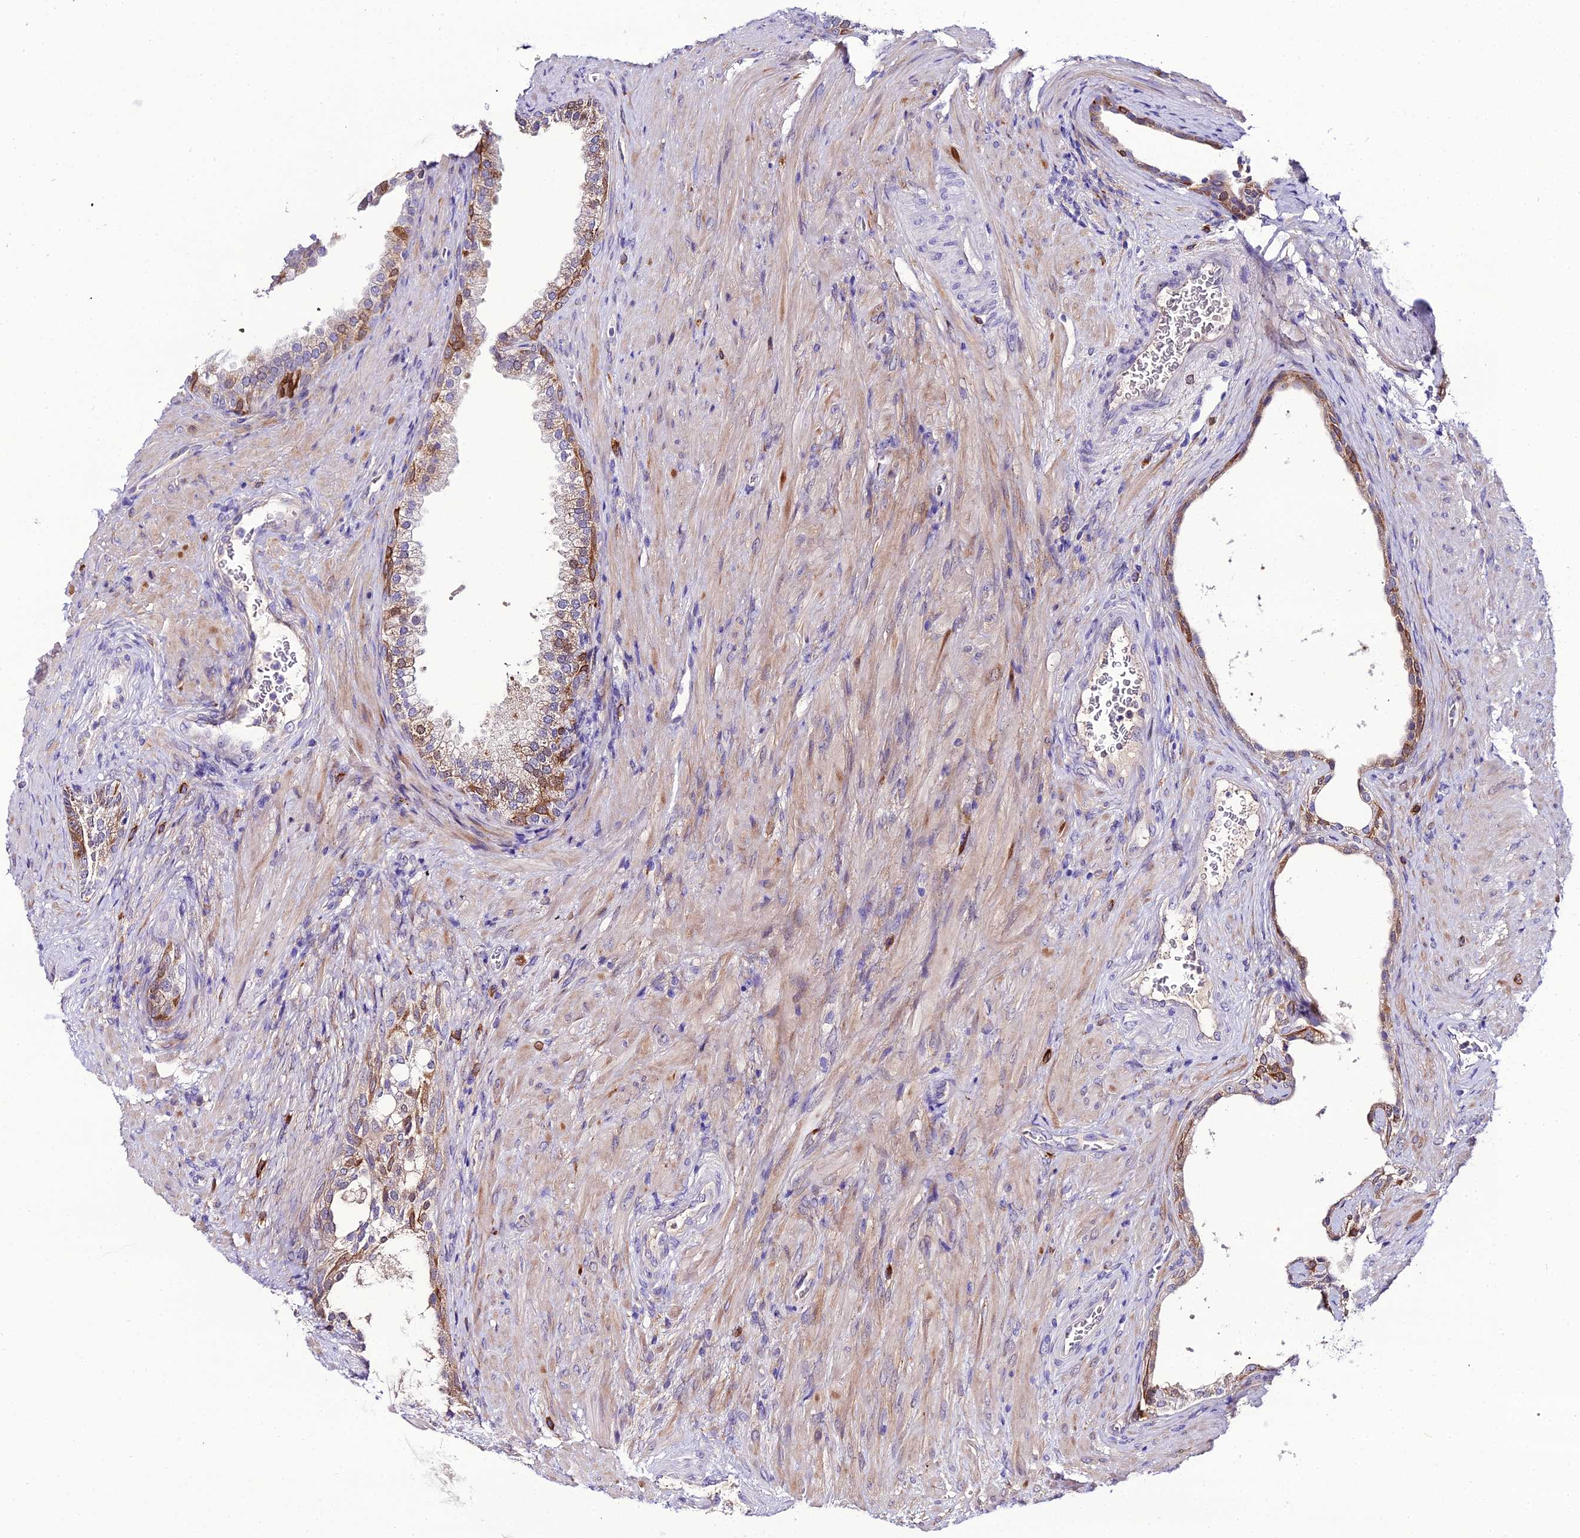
{"staining": {"intensity": "moderate", "quantity": "25%-75%", "location": "cytoplasmic/membranous"}, "tissue": "prostate", "cell_type": "Glandular cells", "image_type": "normal", "snomed": [{"axis": "morphology", "description": "Normal tissue, NOS"}, {"axis": "topography", "description": "Prostate"}], "caption": "Prostate stained with DAB (3,3'-diaminobenzidine) IHC shows medium levels of moderate cytoplasmic/membranous expression in about 25%-75% of glandular cells.", "gene": "MB21D2", "patient": {"sex": "male", "age": 76}}